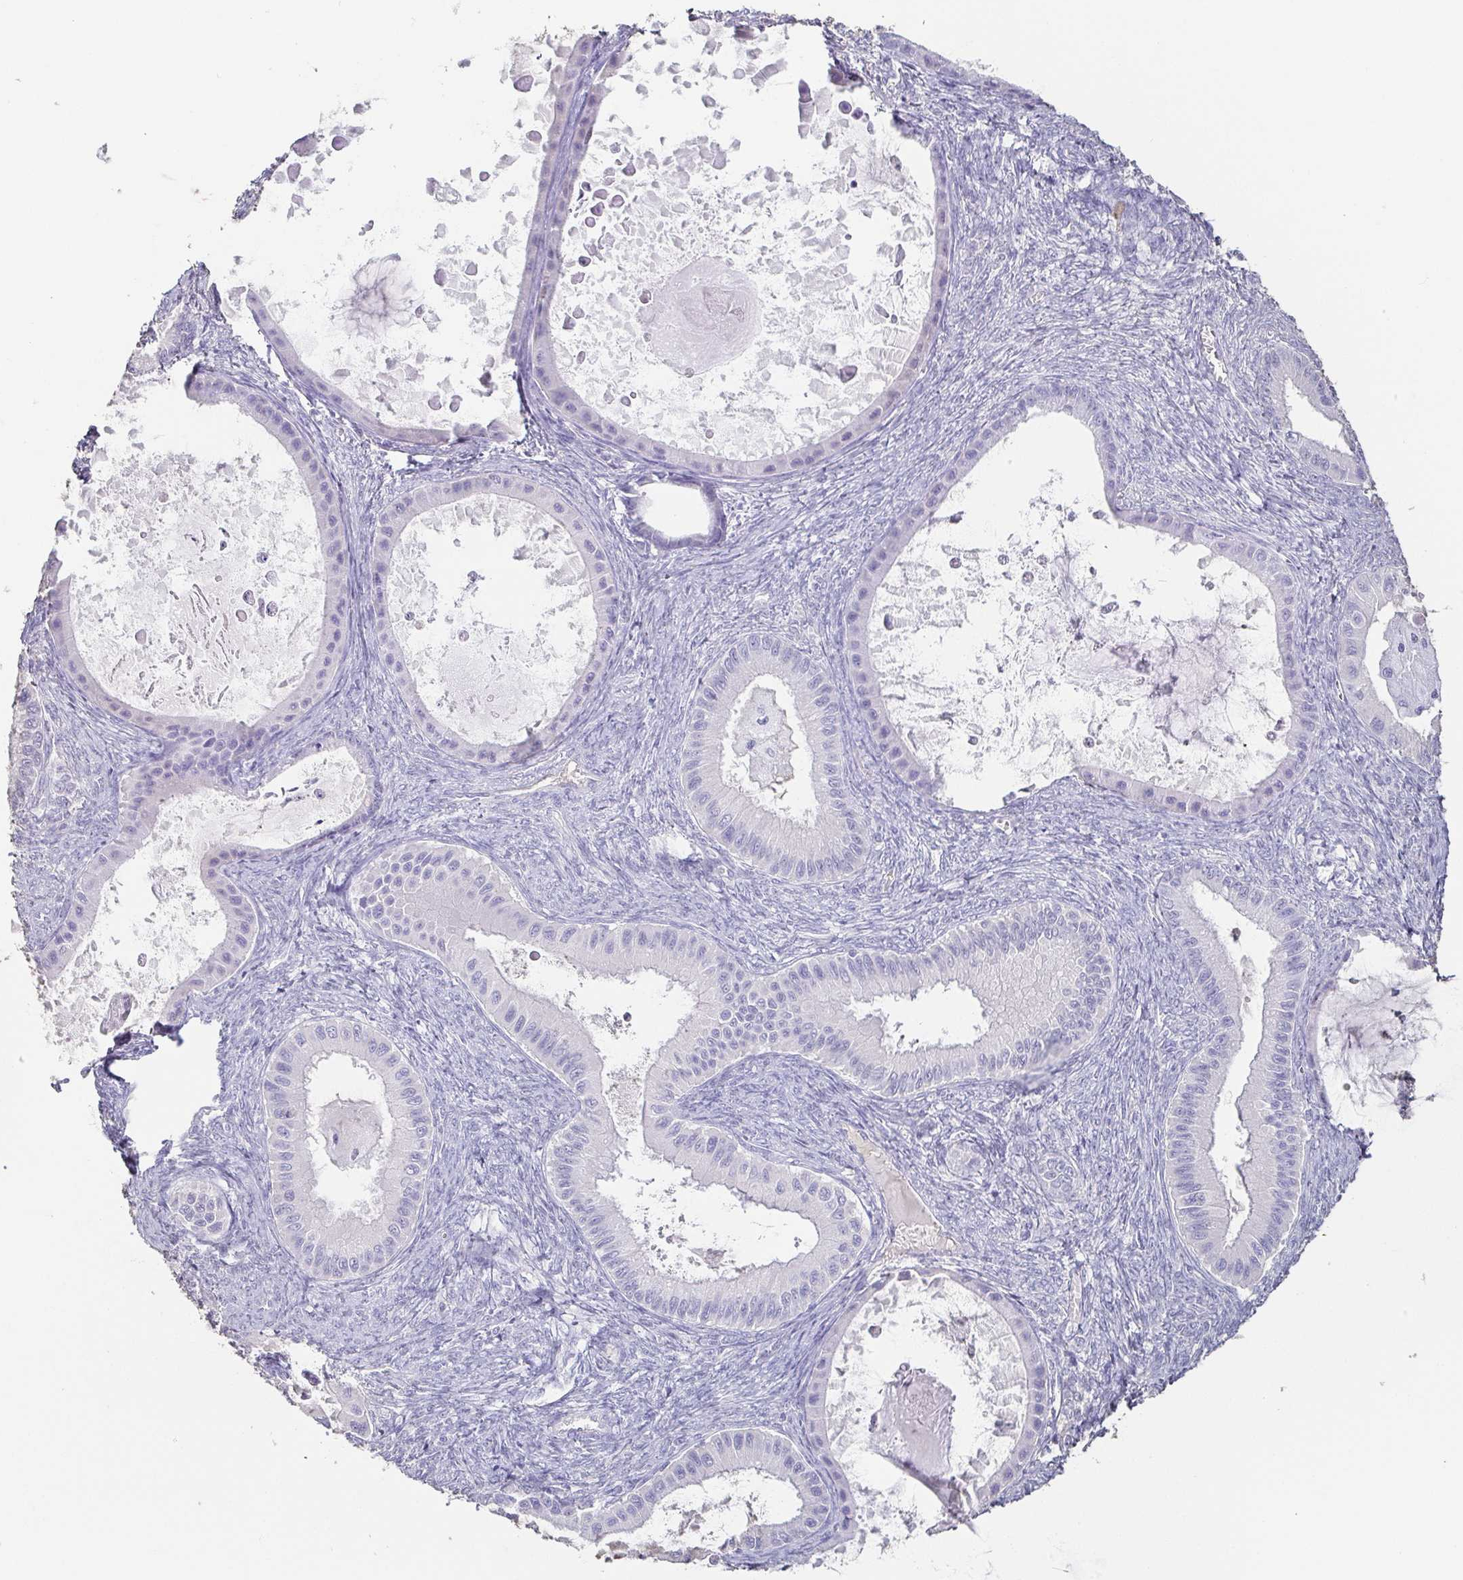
{"staining": {"intensity": "negative", "quantity": "none", "location": "none"}, "tissue": "ovarian cancer", "cell_type": "Tumor cells", "image_type": "cancer", "snomed": [{"axis": "morphology", "description": "Cystadenocarcinoma, mucinous, NOS"}, {"axis": "topography", "description": "Ovary"}], "caption": "Micrograph shows no significant protein expression in tumor cells of ovarian mucinous cystadenocarcinoma. Nuclei are stained in blue.", "gene": "BPIFA2", "patient": {"sex": "female", "age": 64}}